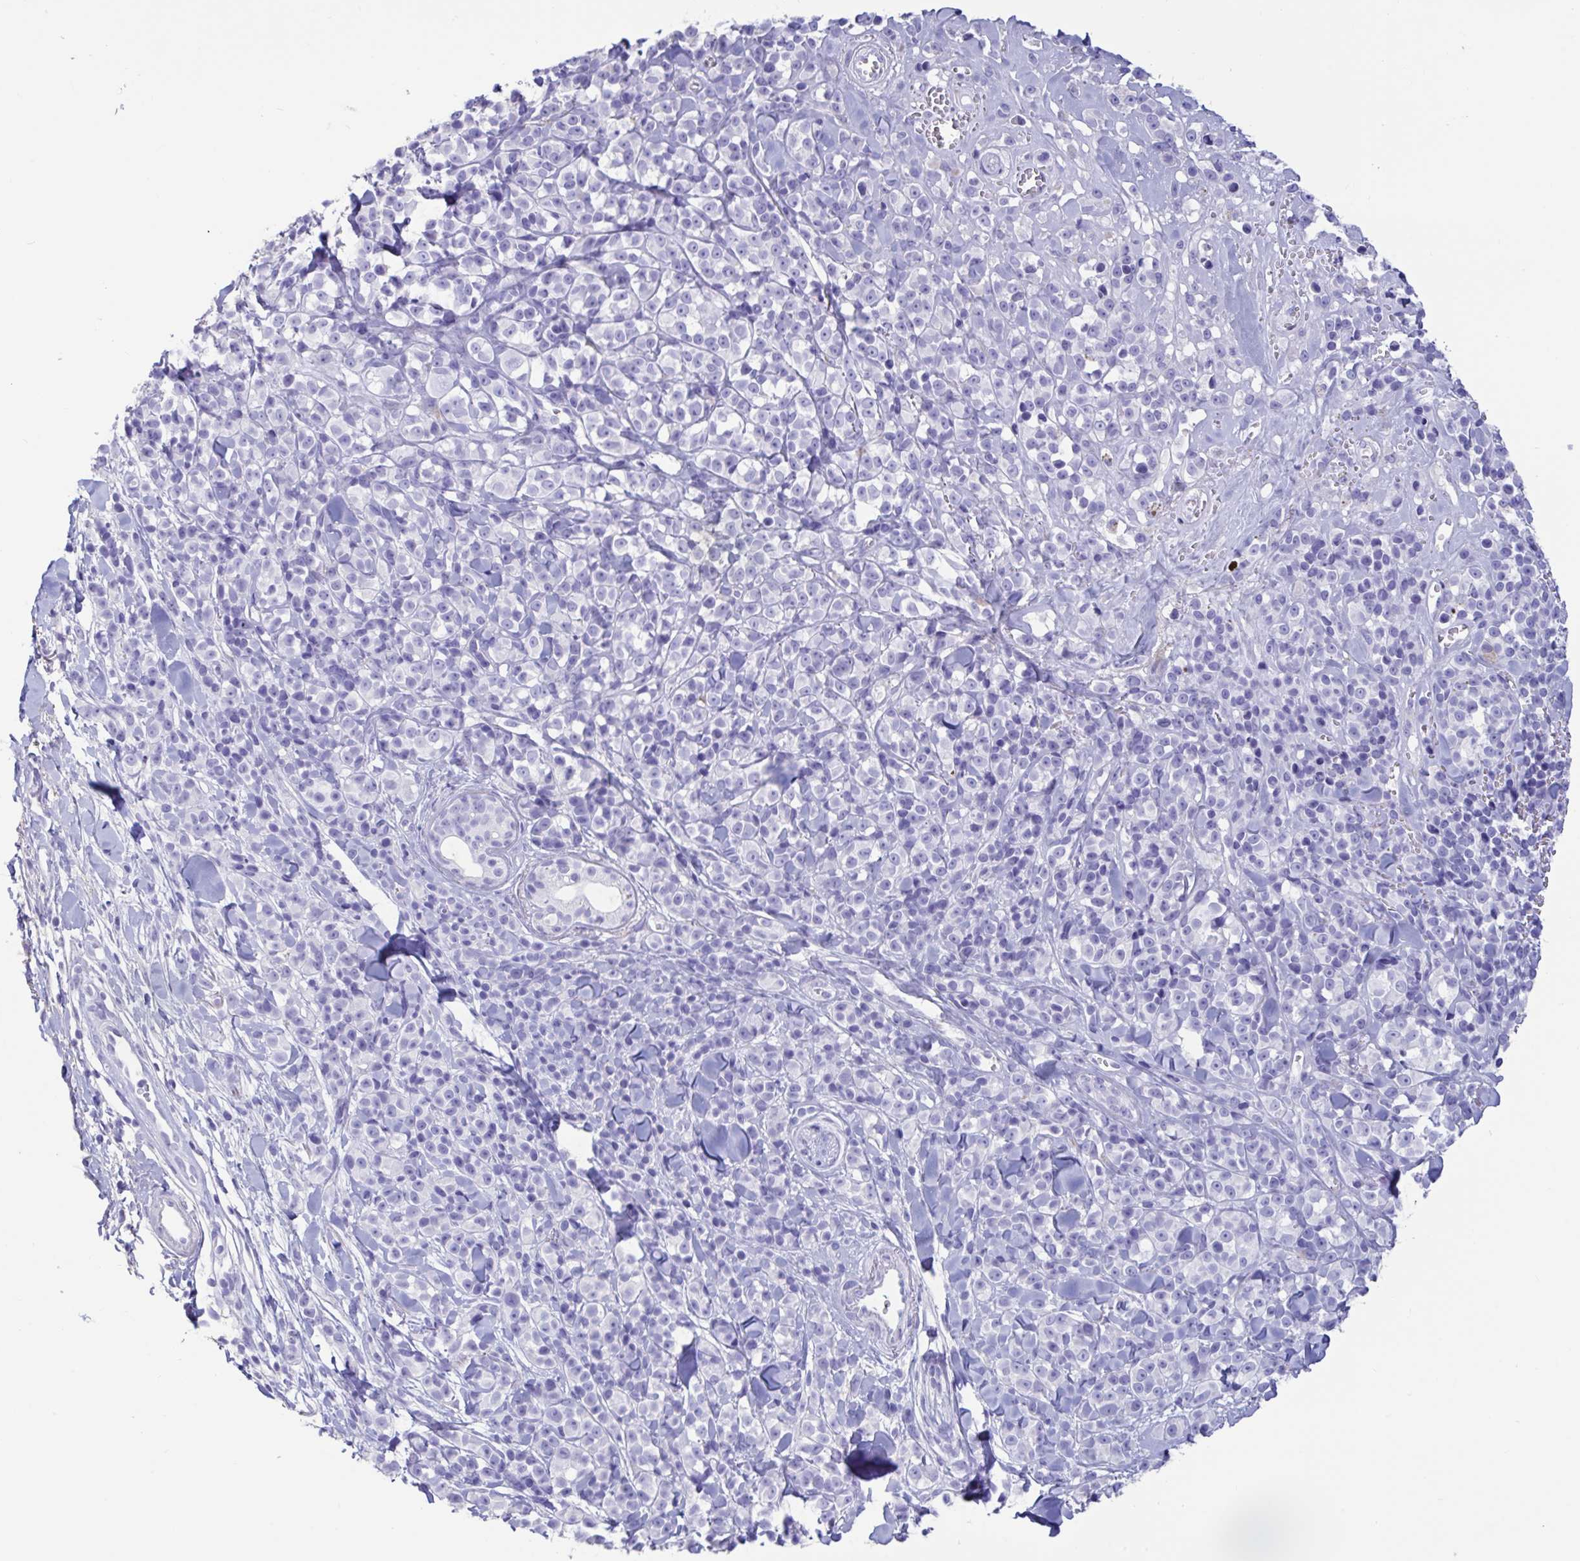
{"staining": {"intensity": "negative", "quantity": "none", "location": "none"}, "tissue": "melanoma", "cell_type": "Tumor cells", "image_type": "cancer", "snomed": [{"axis": "morphology", "description": "Malignant melanoma, NOS"}, {"axis": "topography", "description": "Skin"}], "caption": "IHC of melanoma reveals no positivity in tumor cells.", "gene": "TNNC1", "patient": {"sex": "male", "age": 85}}